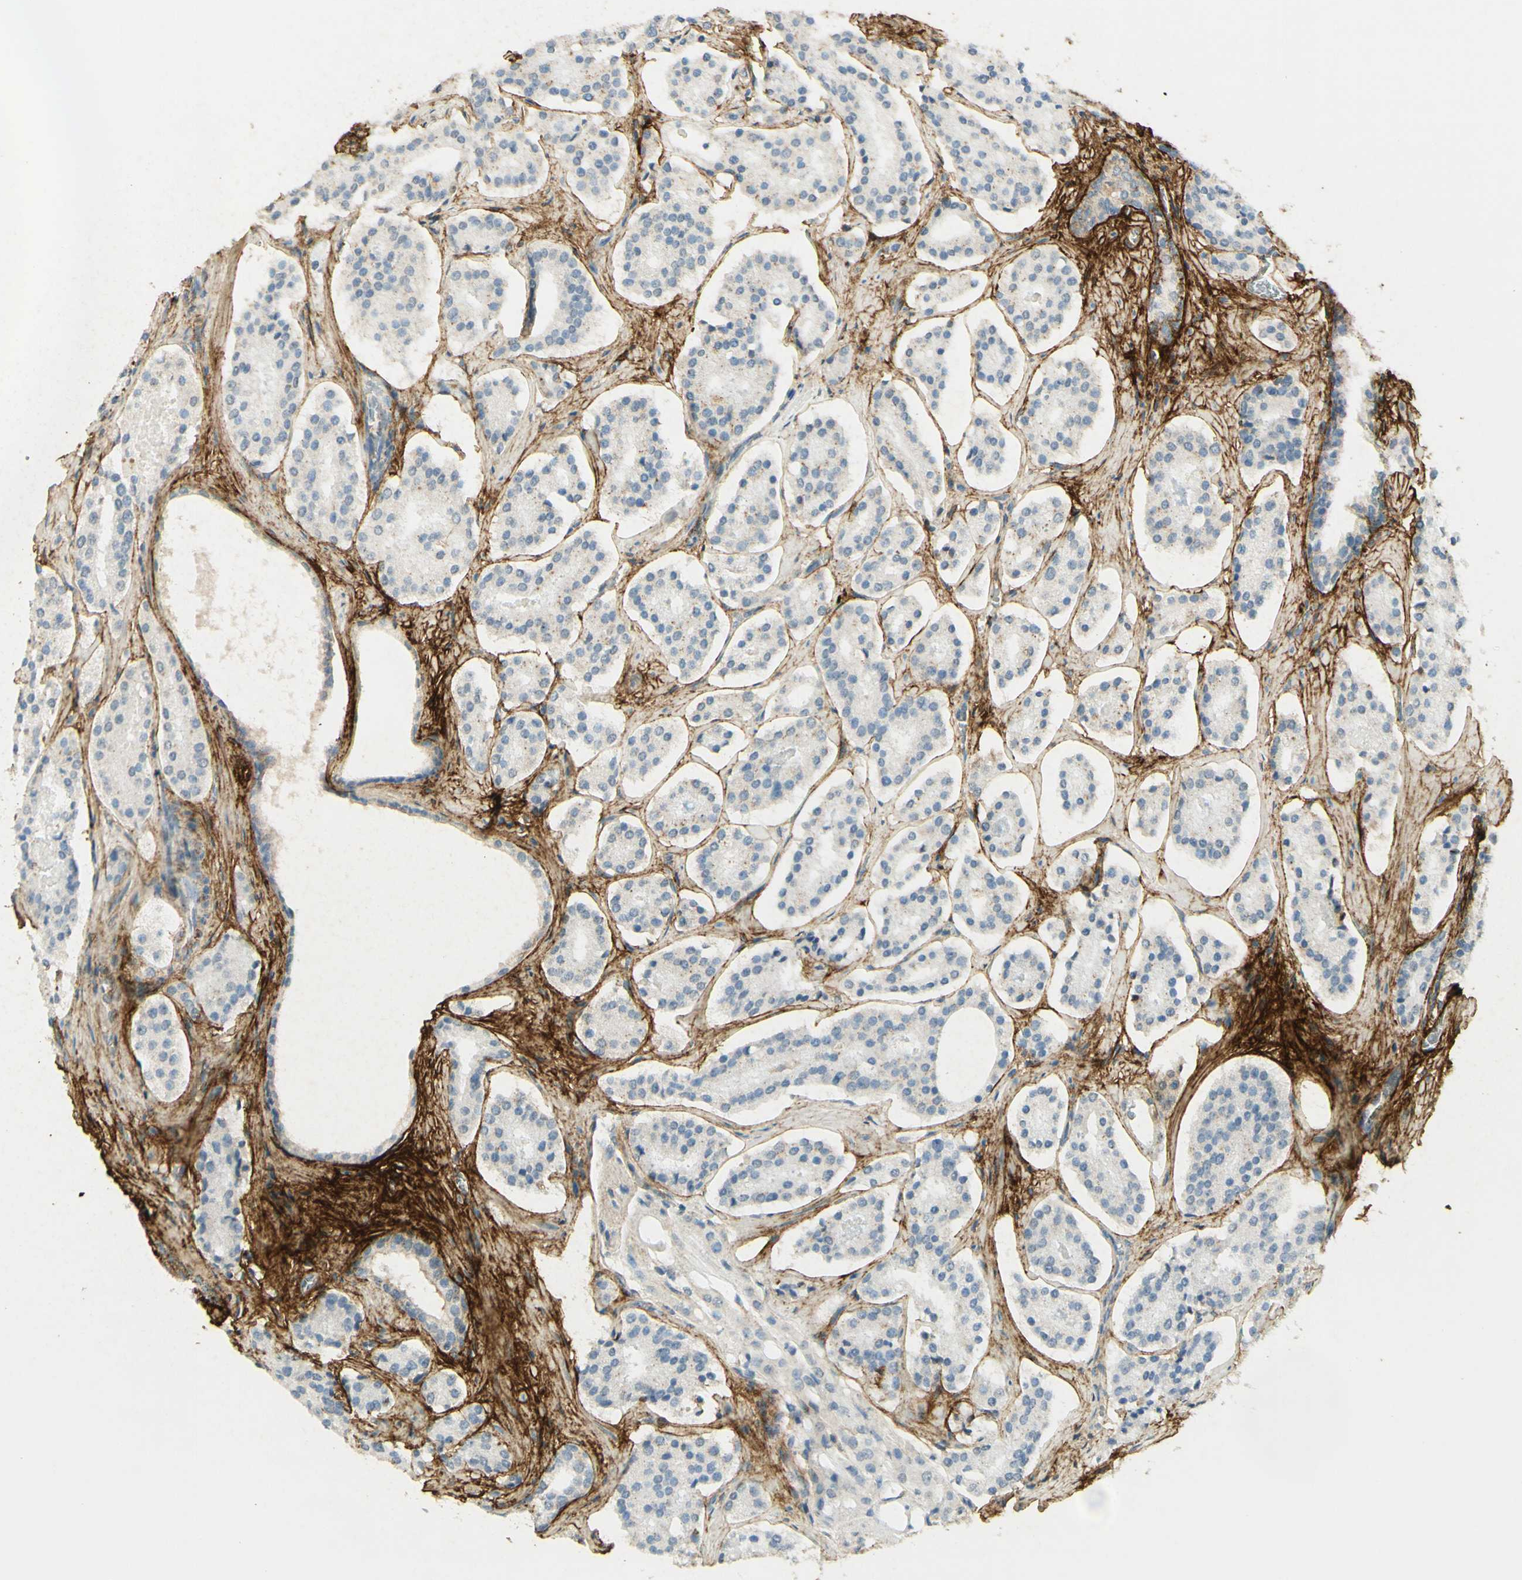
{"staining": {"intensity": "negative", "quantity": "none", "location": "none"}, "tissue": "prostate cancer", "cell_type": "Tumor cells", "image_type": "cancer", "snomed": [{"axis": "morphology", "description": "Adenocarcinoma, High grade"}, {"axis": "topography", "description": "Prostate"}], "caption": "A micrograph of human prostate adenocarcinoma (high-grade) is negative for staining in tumor cells. Brightfield microscopy of immunohistochemistry (IHC) stained with DAB (3,3'-diaminobenzidine) (brown) and hematoxylin (blue), captured at high magnification.", "gene": "TNN", "patient": {"sex": "male", "age": 60}}